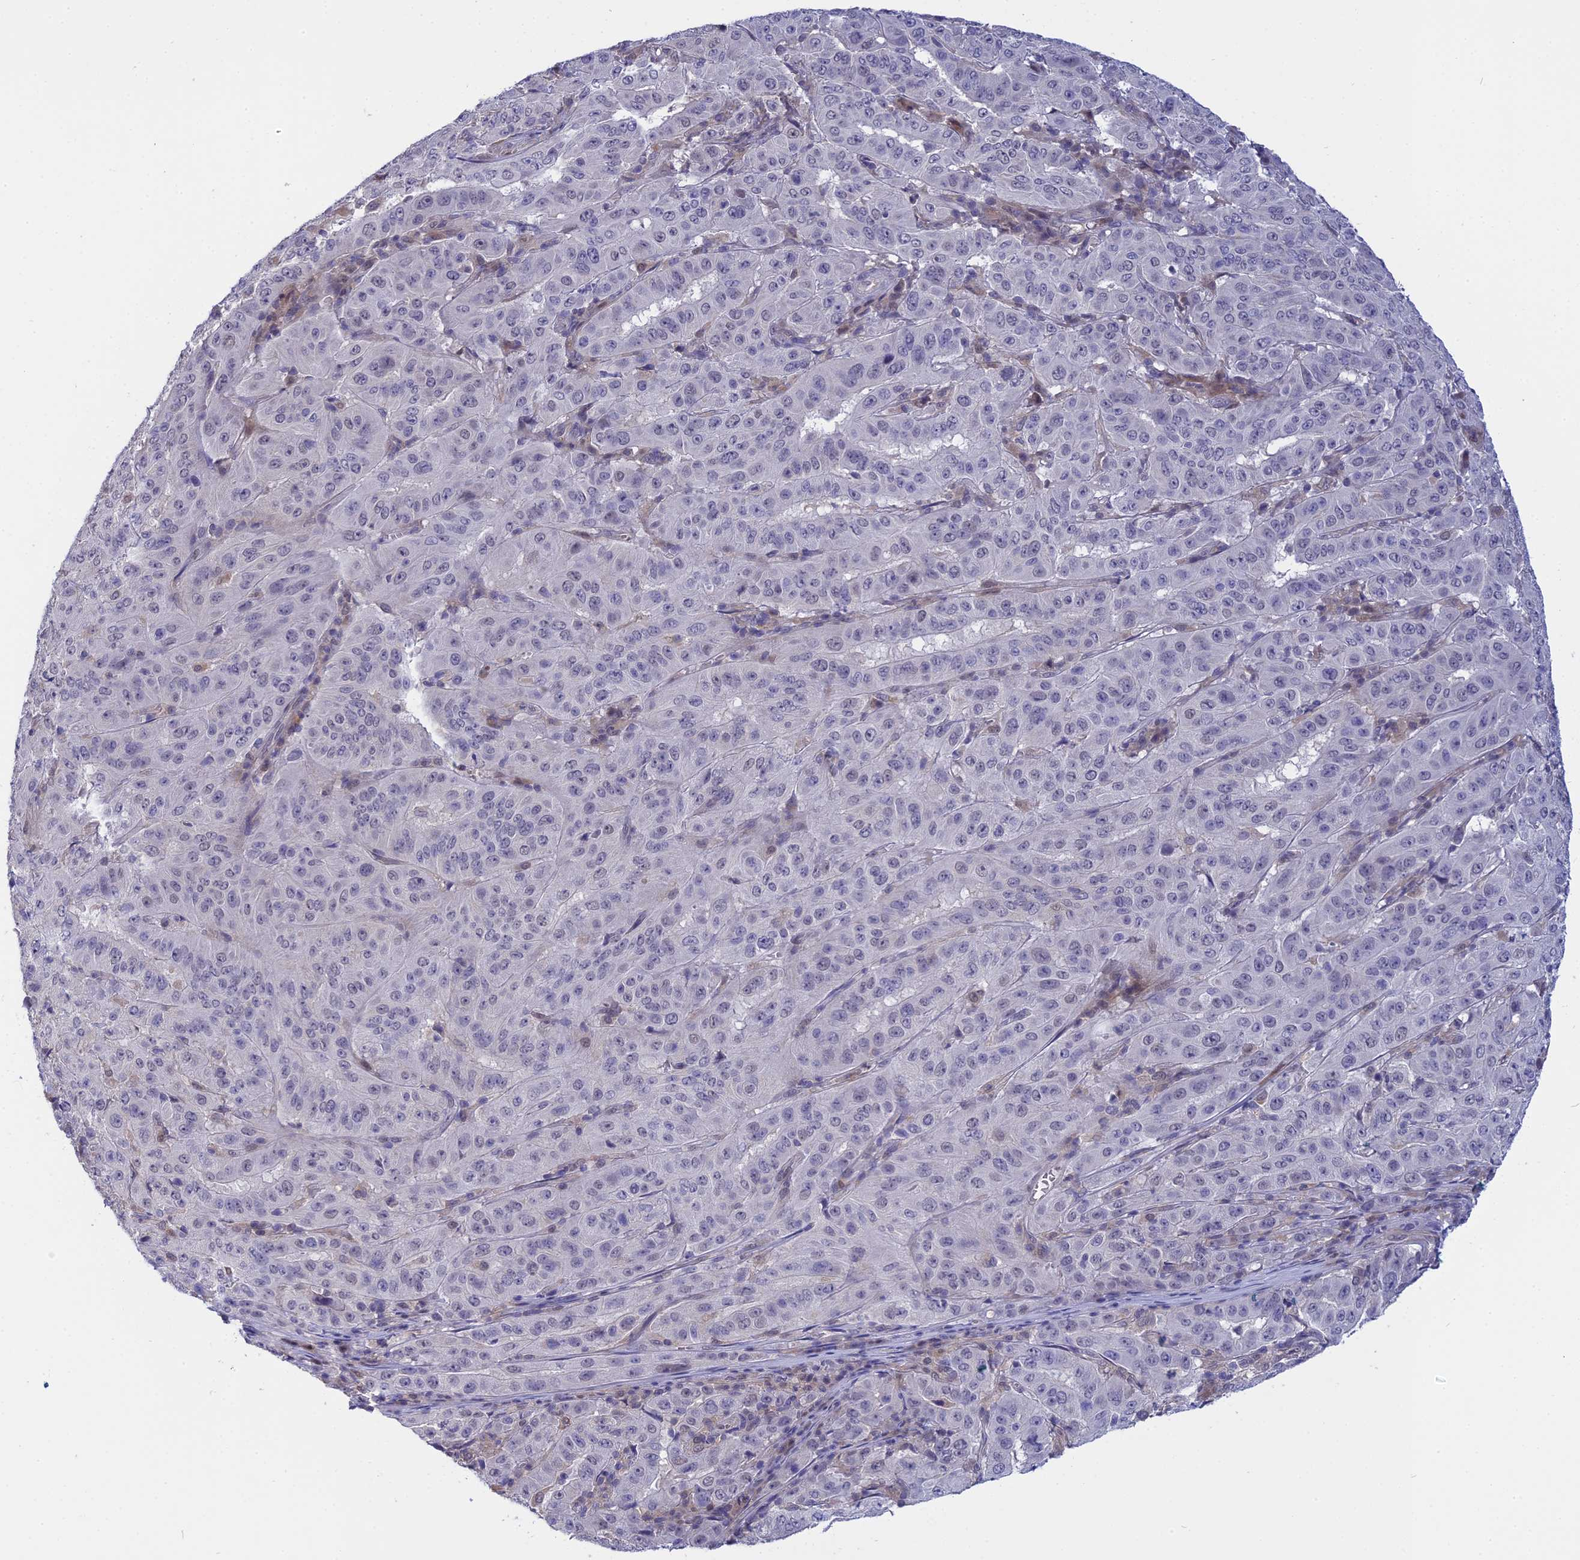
{"staining": {"intensity": "negative", "quantity": "none", "location": "none"}, "tissue": "pancreatic cancer", "cell_type": "Tumor cells", "image_type": "cancer", "snomed": [{"axis": "morphology", "description": "Adenocarcinoma, NOS"}, {"axis": "topography", "description": "Pancreas"}], "caption": "This is a histopathology image of immunohistochemistry (IHC) staining of adenocarcinoma (pancreatic), which shows no positivity in tumor cells.", "gene": "KCTD14", "patient": {"sex": "male", "age": 63}}